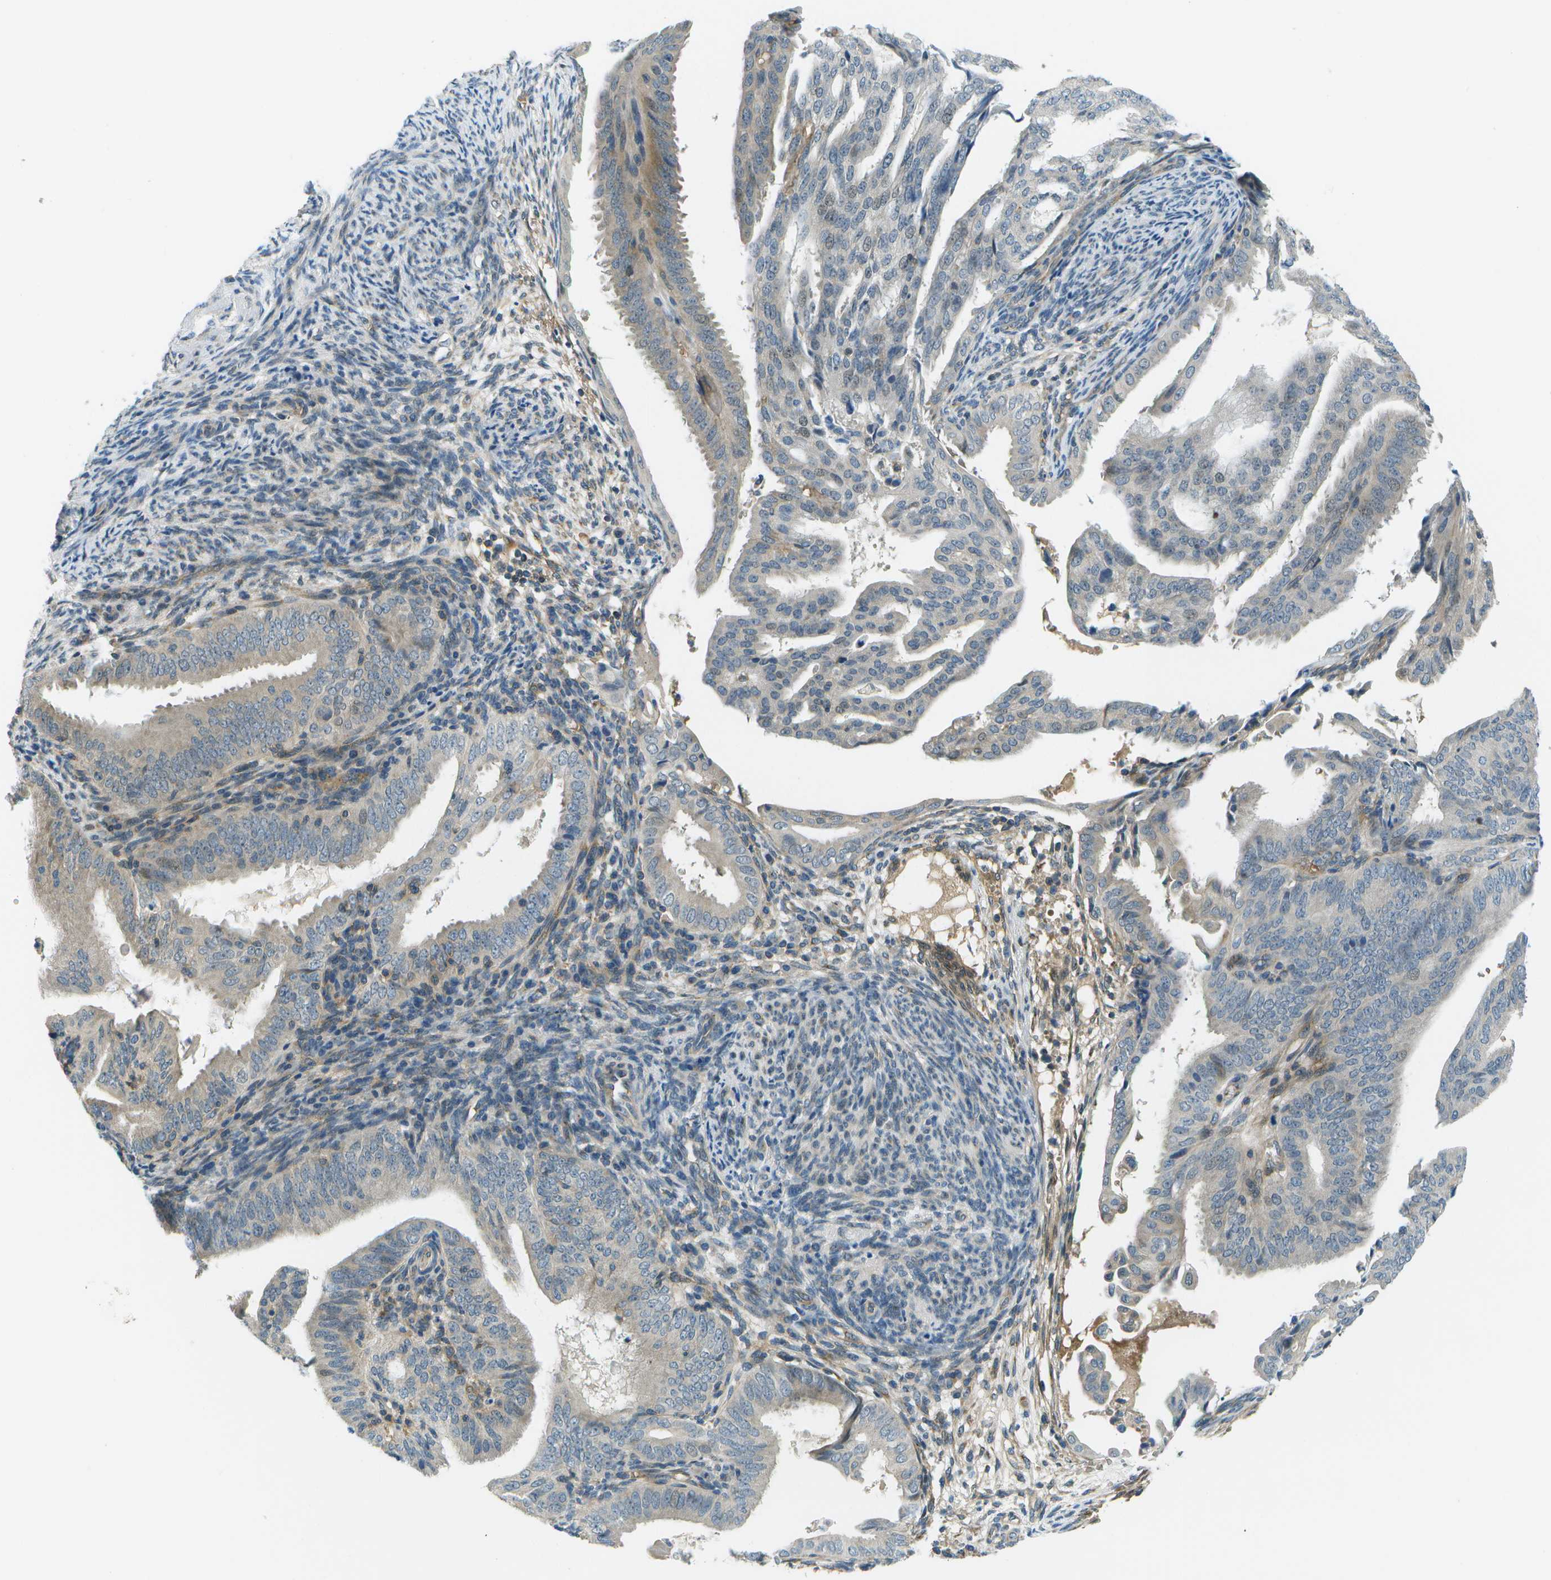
{"staining": {"intensity": "moderate", "quantity": "<25%", "location": "cytoplasmic/membranous"}, "tissue": "endometrial cancer", "cell_type": "Tumor cells", "image_type": "cancer", "snomed": [{"axis": "morphology", "description": "Adenocarcinoma, NOS"}, {"axis": "topography", "description": "Endometrium"}], "caption": "Human adenocarcinoma (endometrial) stained with a protein marker displays moderate staining in tumor cells.", "gene": "CTIF", "patient": {"sex": "female", "age": 58}}